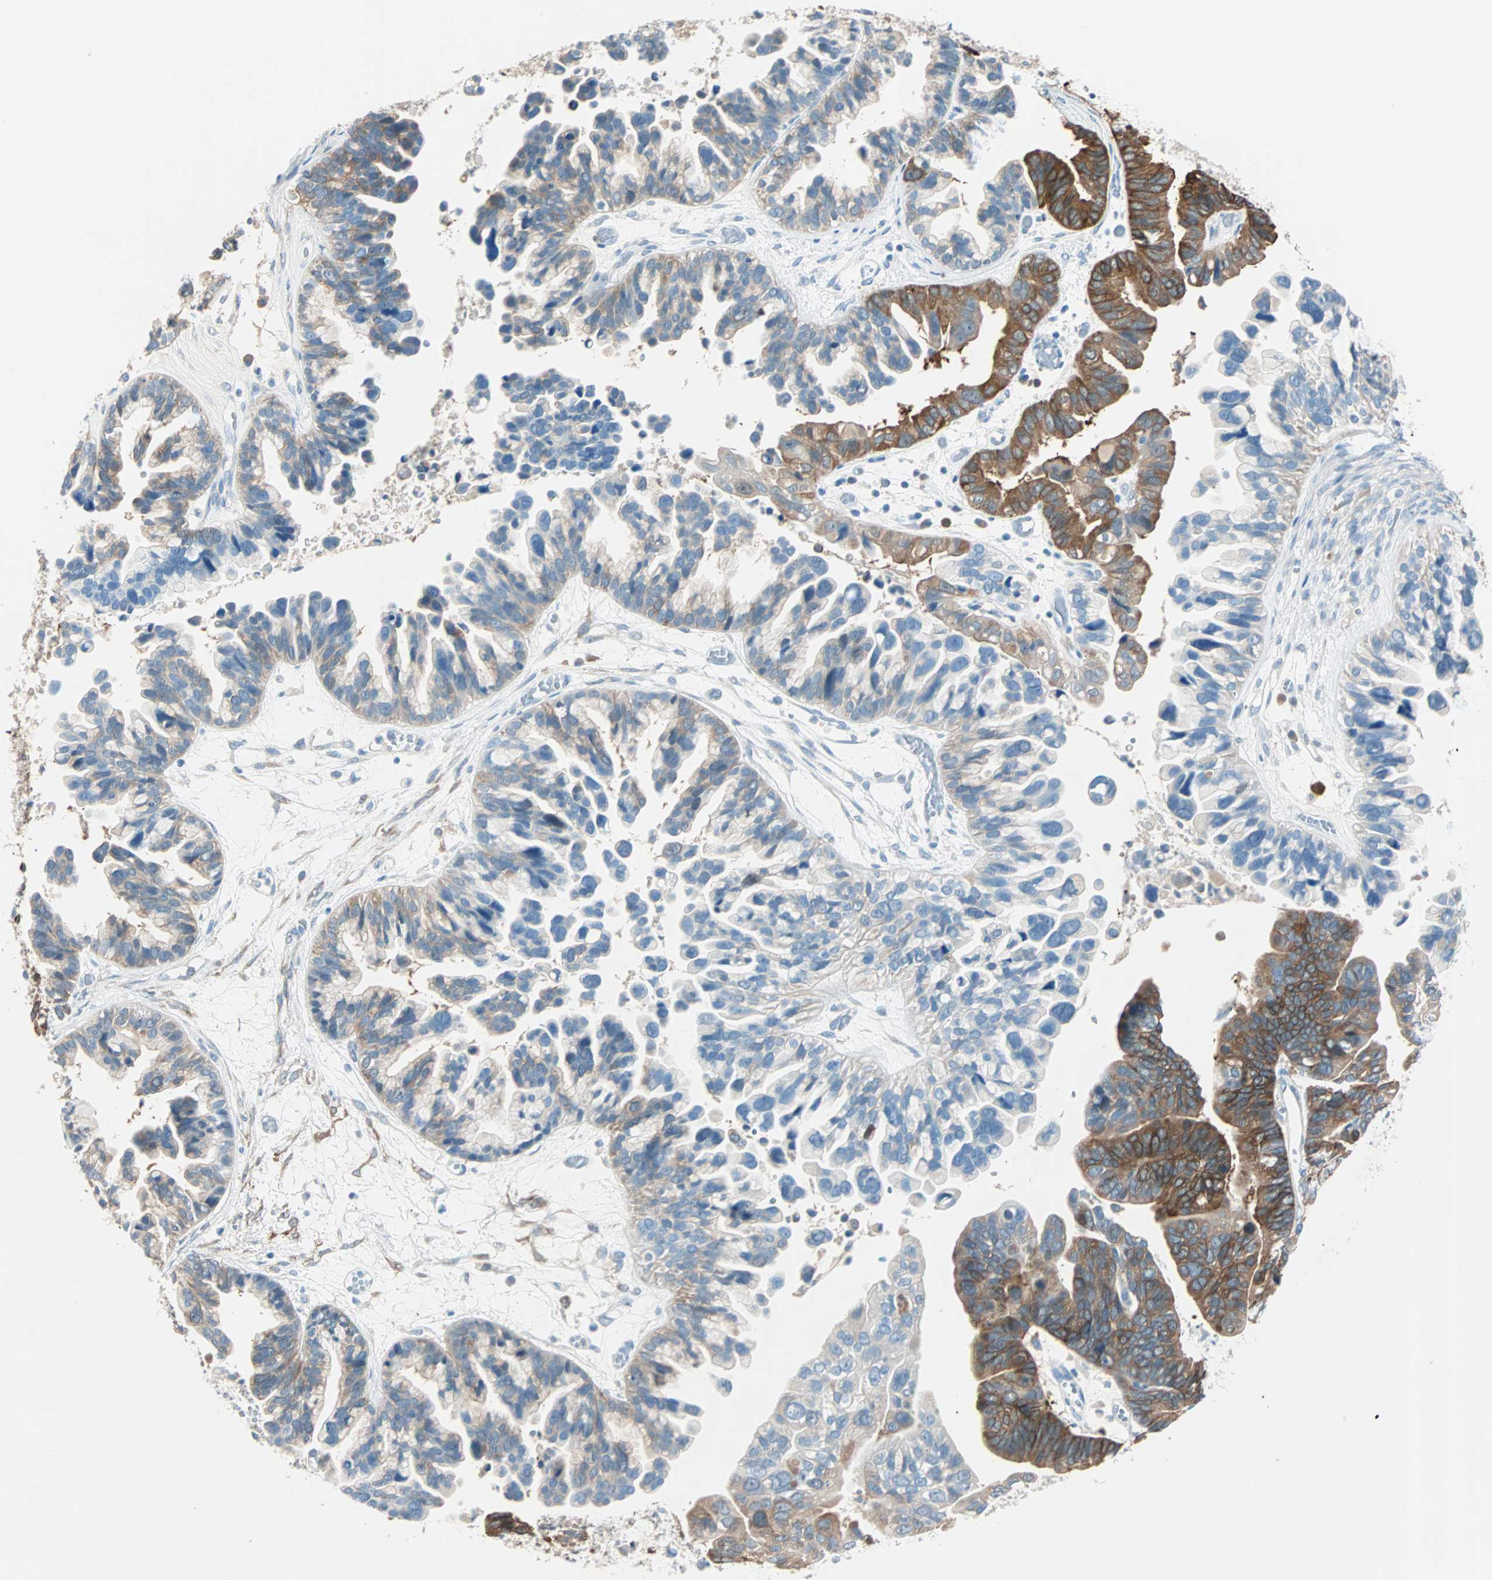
{"staining": {"intensity": "strong", "quantity": "25%-75%", "location": "cytoplasmic/membranous"}, "tissue": "ovarian cancer", "cell_type": "Tumor cells", "image_type": "cancer", "snomed": [{"axis": "morphology", "description": "Cystadenocarcinoma, serous, NOS"}, {"axis": "topography", "description": "Ovary"}], "caption": "The immunohistochemical stain highlights strong cytoplasmic/membranous positivity in tumor cells of serous cystadenocarcinoma (ovarian) tissue. The protein of interest is stained brown, and the nuclei are stained in blue (DAB (3,3'-diaminobenzidine) IHC with brightfield microscopy, high magnification).", "gene": "ATF6", "patient": {"sex": "female", "age": 56}}